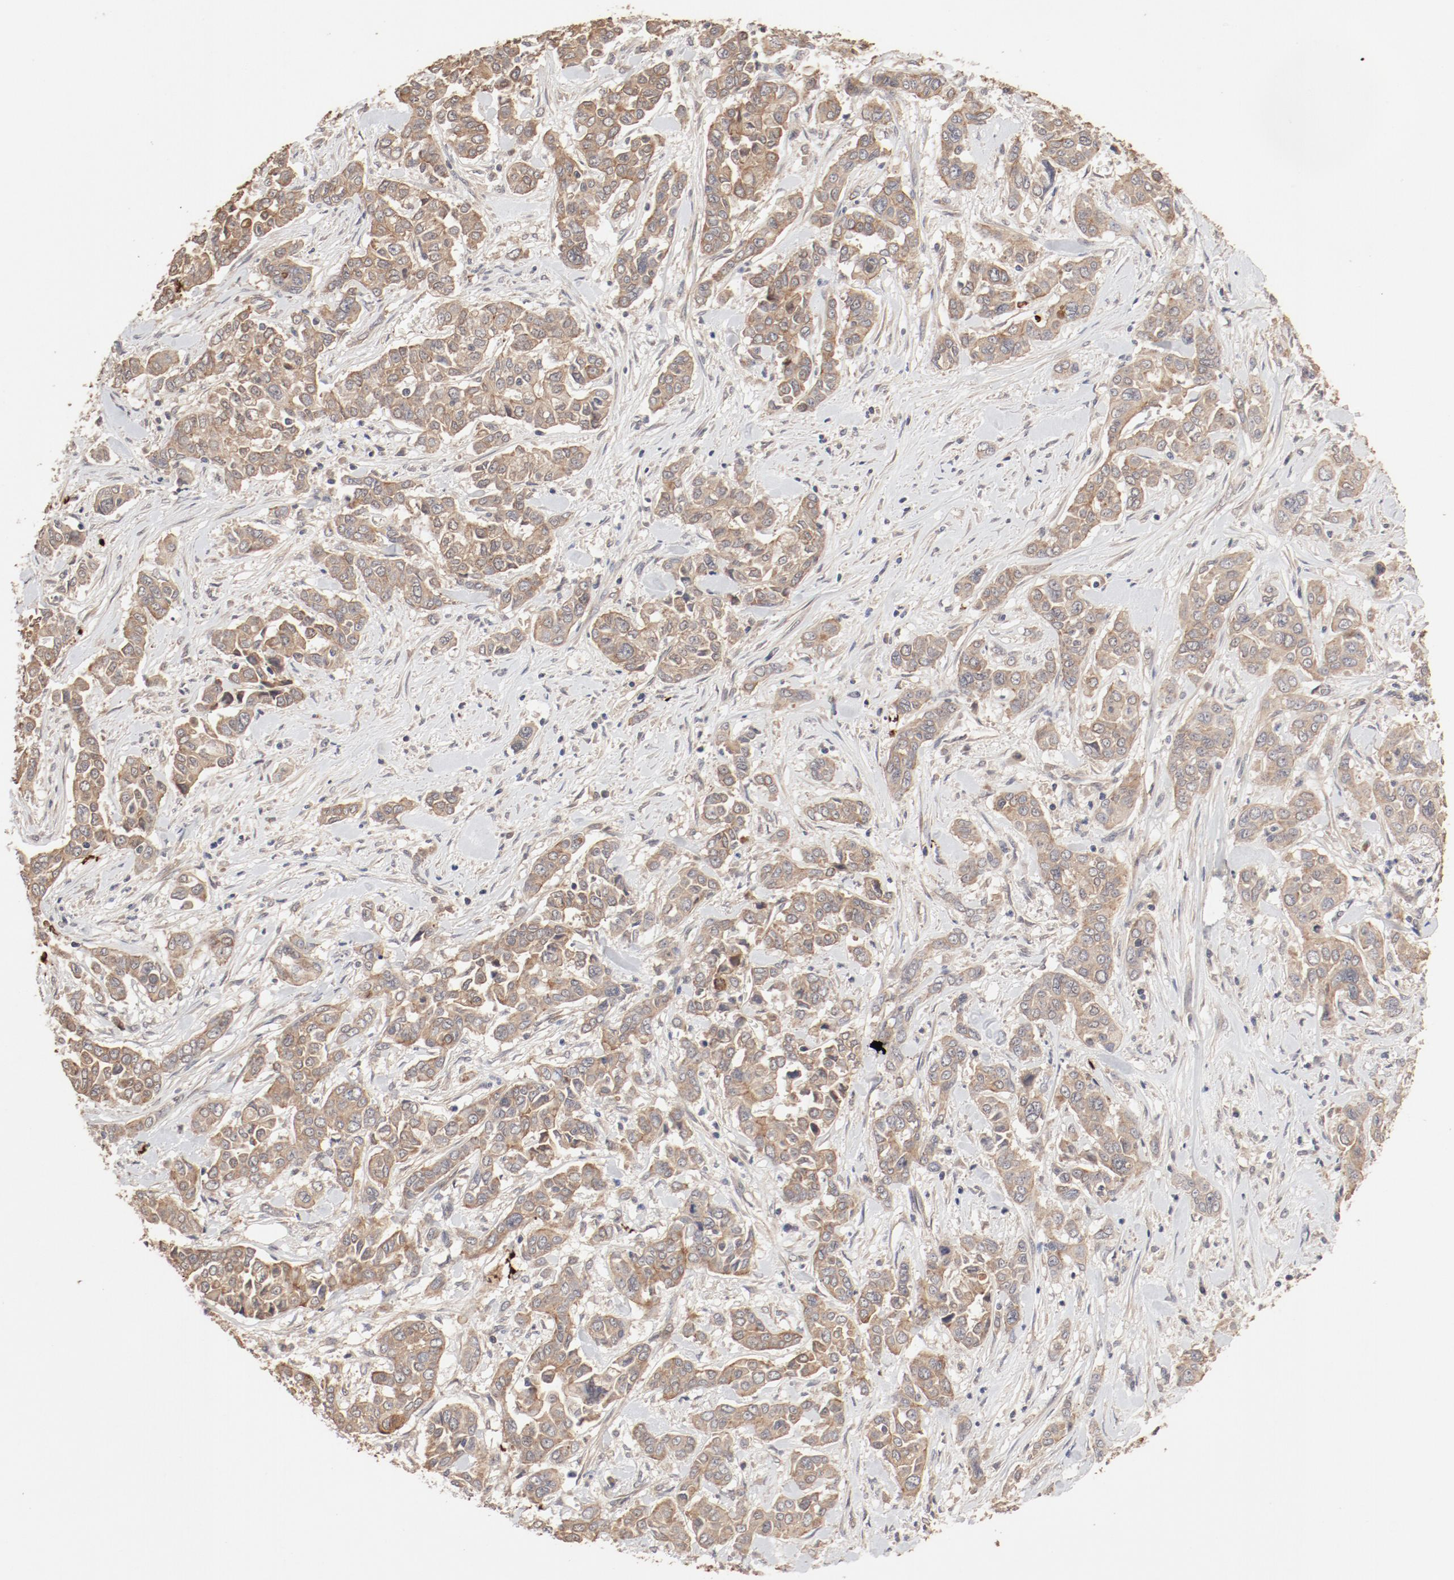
{"staining": {"intensity": "moderate", "quantity": ">75%", "location": "cytoplasmic/membranous"}, "tissue": "pancreatic cancer", "cell_type": "Tumor cells", "image_type": "cancer", "snomed": [{"axis": "morphology", "description": "Adenocarcinoma, NOS"}, {"axis": "topography", "description": "Pancreas"}], "caption": "Immunohistochemistry (IHC) staining of adenocarcinoma (pancreatic), which demonstrates medium levels of moderate cytoplasmic/membranous positivity in about >75% of tumor cells indicating moderate cytoplasmic/membranous protein positivity. The staining was performed using DAB (3,3'-diaminobenzidine) (brown) for protein detection and nuclei were counterstained in hematoxylin (blue).", "gene": "IL3RA", "patient": {"sex": "female", "age": 52}}